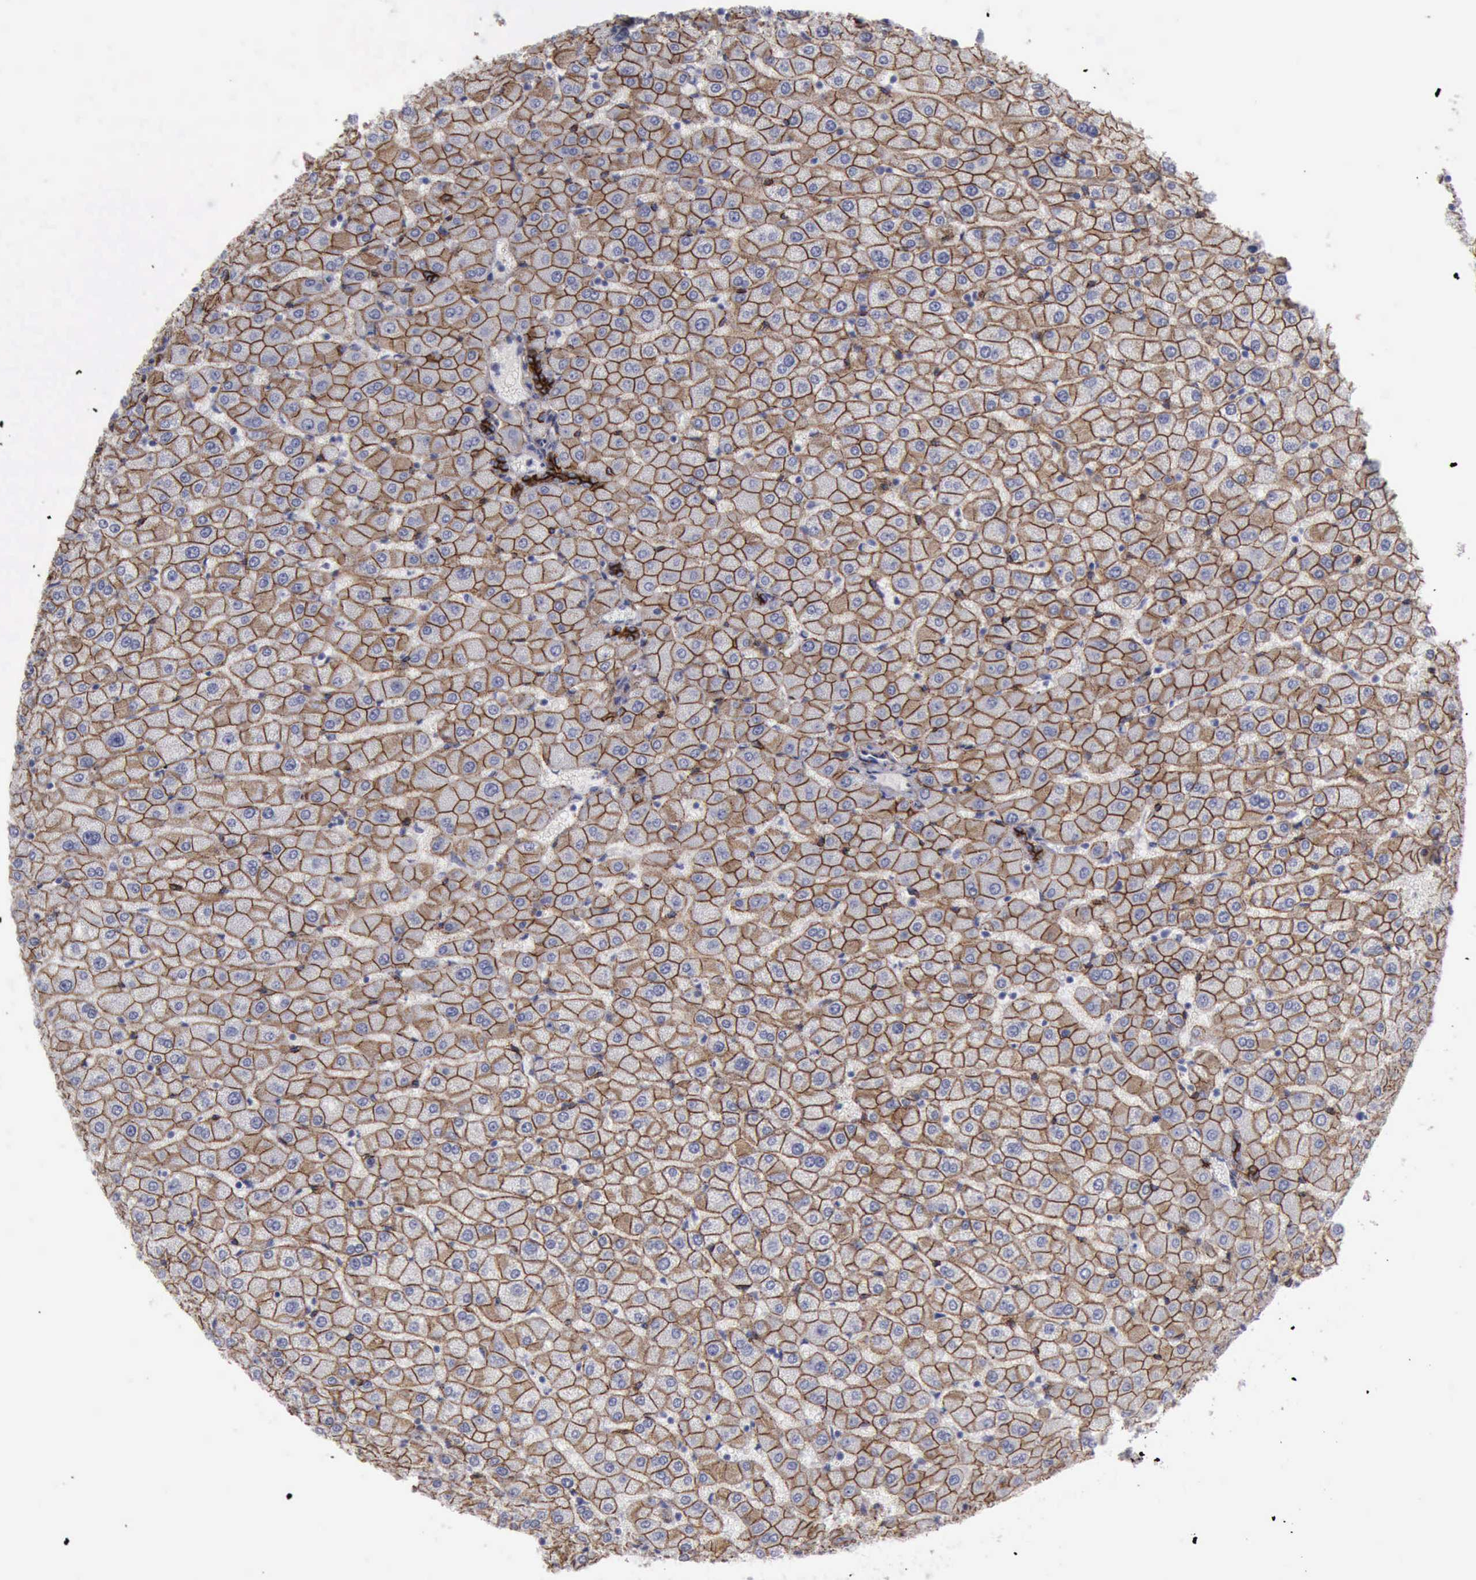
{"staining": {"intensity": "strong", "quantity": ">75%", "location": "cytoplasmic/membranous"}, "tissue": "liver", "cell_type": "Cholangiocytes", "image_type": "normal", "snomed": [{"axis": "morphology", "description": "Normal tissue, NOS"}, {"axis": "morphology", "description": "Fibrosis, NOS"}, {"axis": "topography", "description": "Liver"}], "caption": "IHC histopathology image of unremarkable liver: liver stained using immunohistochemistry (IHC) demonstrates high levels of strong protein expression localized specifically in the cytoplasmic/membranous of cholangiocytes, appearing as a cytoplasmic/membranous brown color.", "gene": "CDH2", "patient": {"sex": "female", "age": 29}}